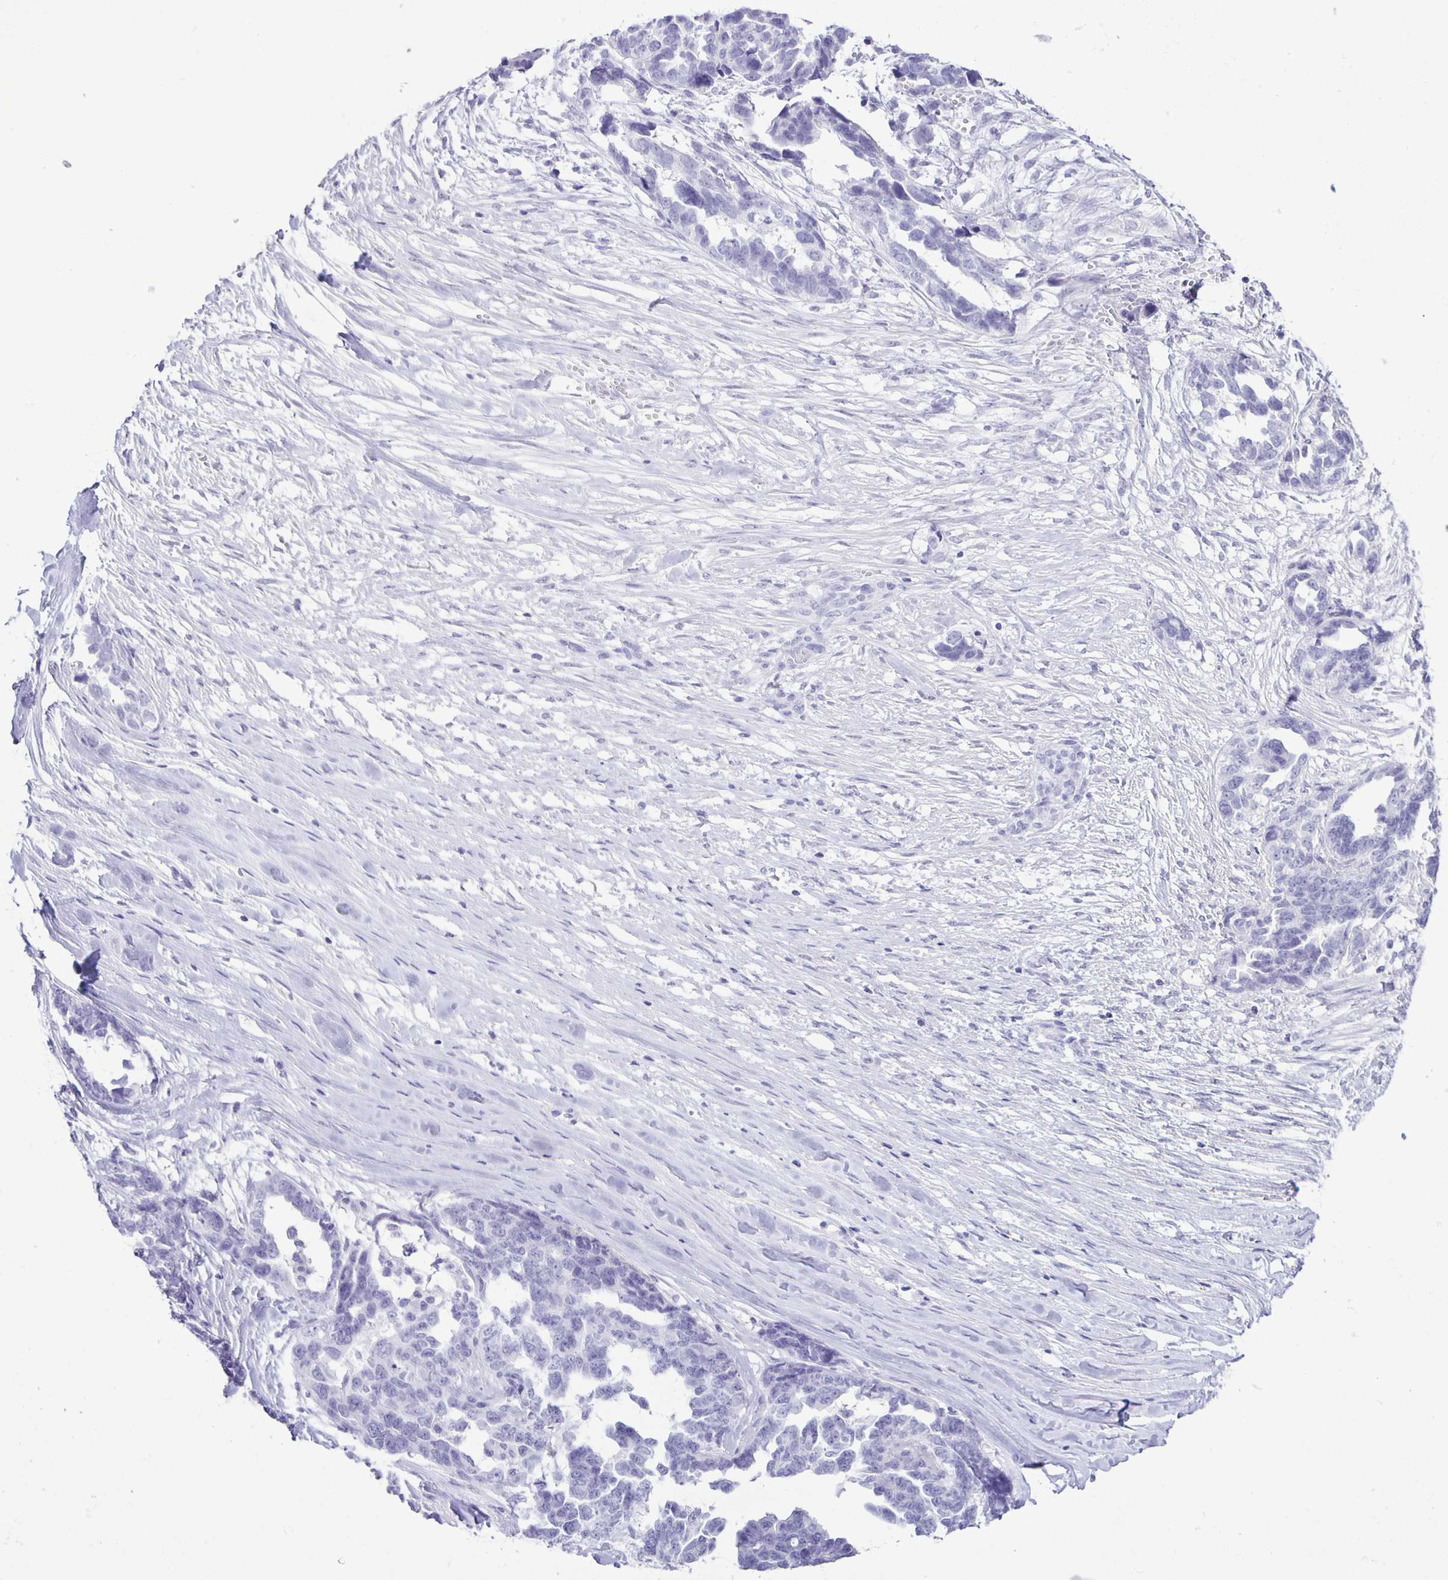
{"staining": {"intensity": "negative", "quantity": "none", "location": "none"}, "tissue": "ovarian cancer", "cell_type": "Tumor cells", "image_type": "cancer", "snomed": [{"axis": "morphology", "description": "Cystadenocarcinoma, serous, NOS"}, {"axis": "topography", "description": "Ovary"}], "caption": "High power microscopy image of an IHC photomicrograph of ovarian cancer (serous cystadenocarcinoma), revealing no significant positivity in tumor cells.", "gene": "EZHIP", "patient": {"sex": "female", "age": 69}}